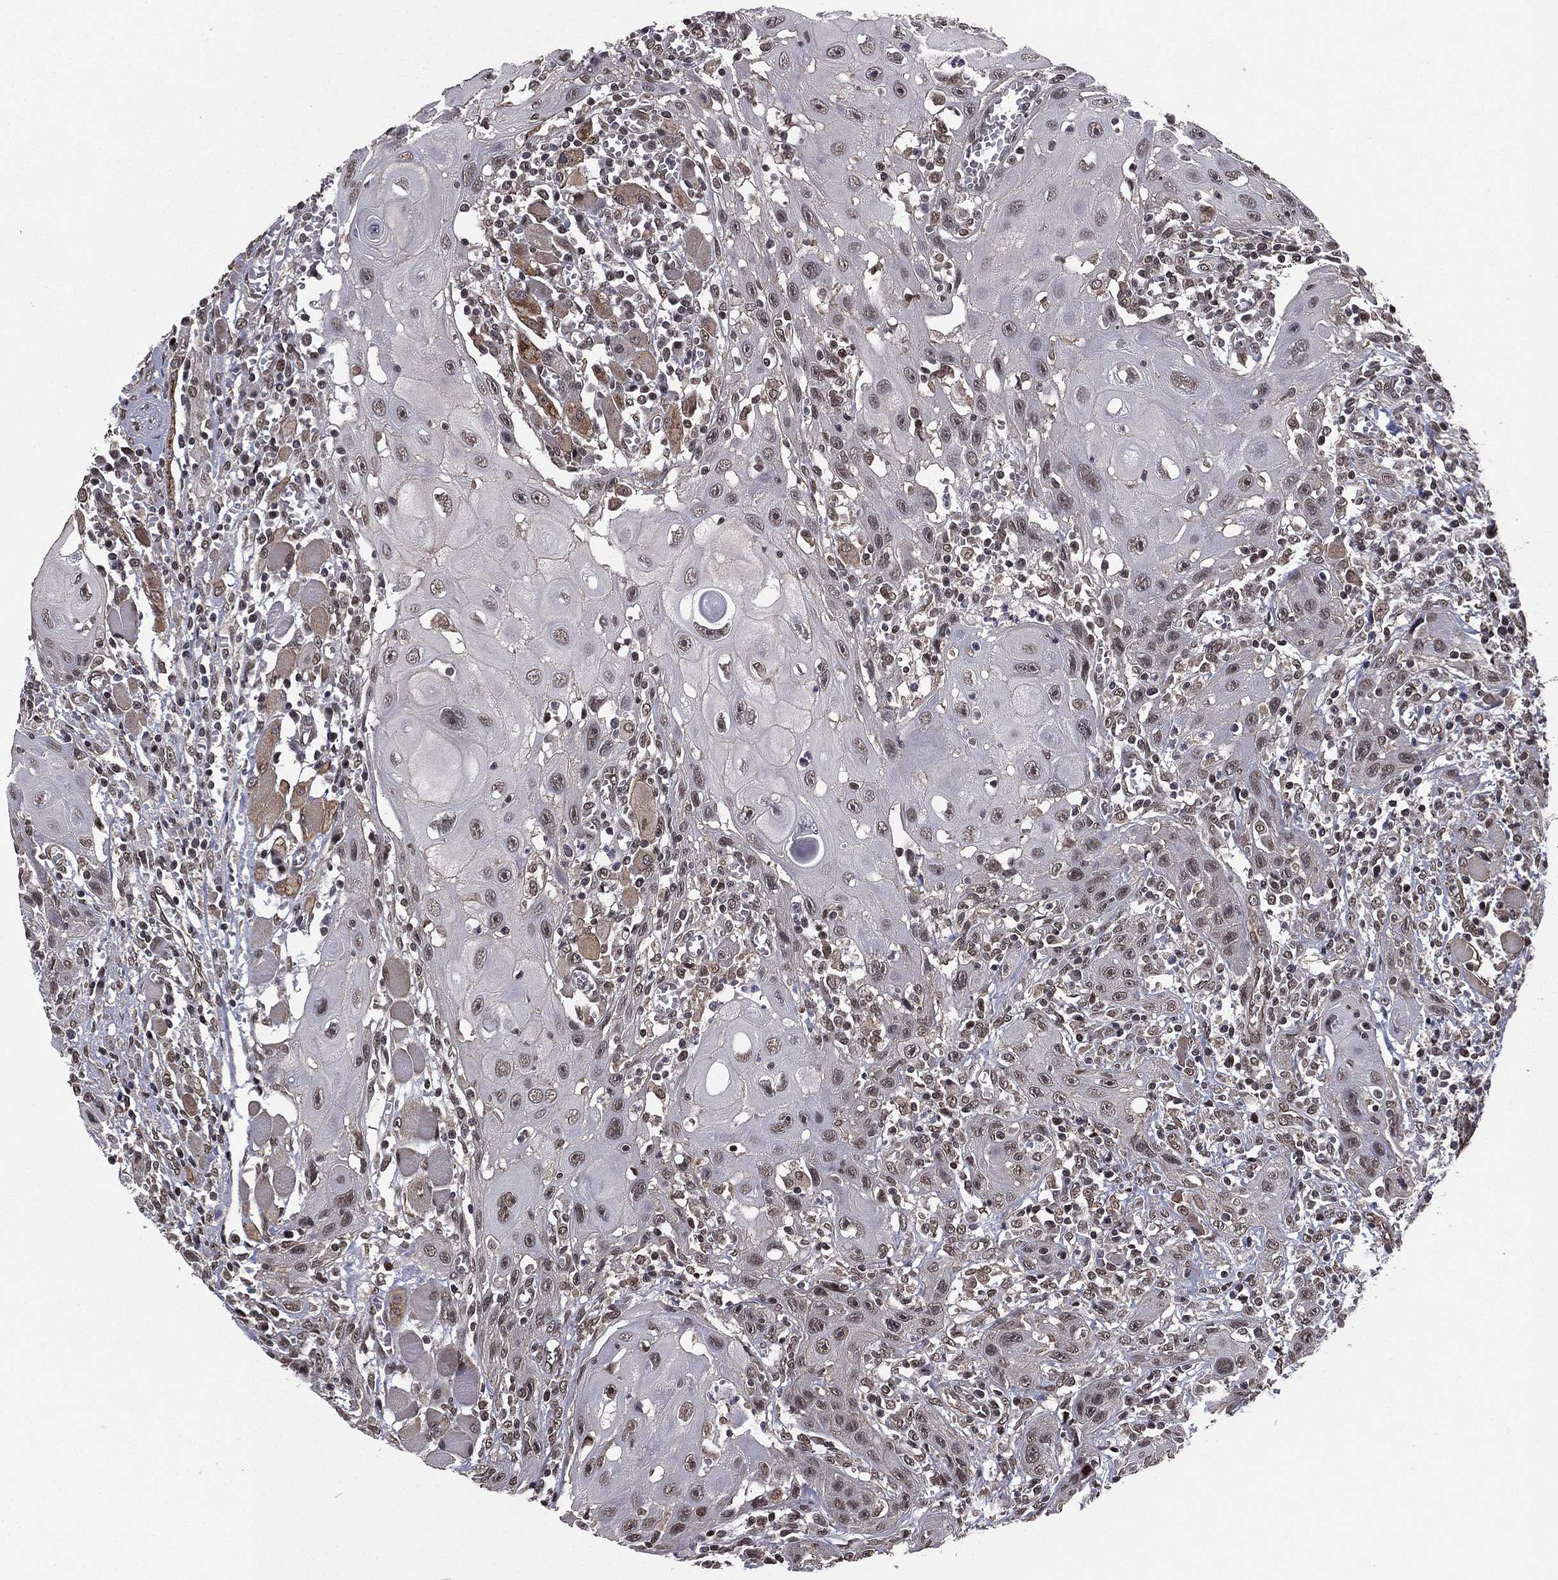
{"staining": {"intensity": "weak", "quantity": "<25%", "location": "cytoplasmic/membranous"}, "tissue": "head and neck cancer", "cell_type": "Tumor cells", "image_type": "cancer", "snomed": [{"axis": "morphology", "description": "Normal tissue, NOS"}, {"axis": "morphology", "description": "Squamous cell carcinoma, NOS"}, {"axis": "topography", "description": "Oral tissue"}, {"axis": "topography", "description": "Head-Neck"}], "caption": "Tumor cells show no significant protein expression in head and neck cancer.", "gene": "RARB", "patient": {"sex": "male", "age": 71}}